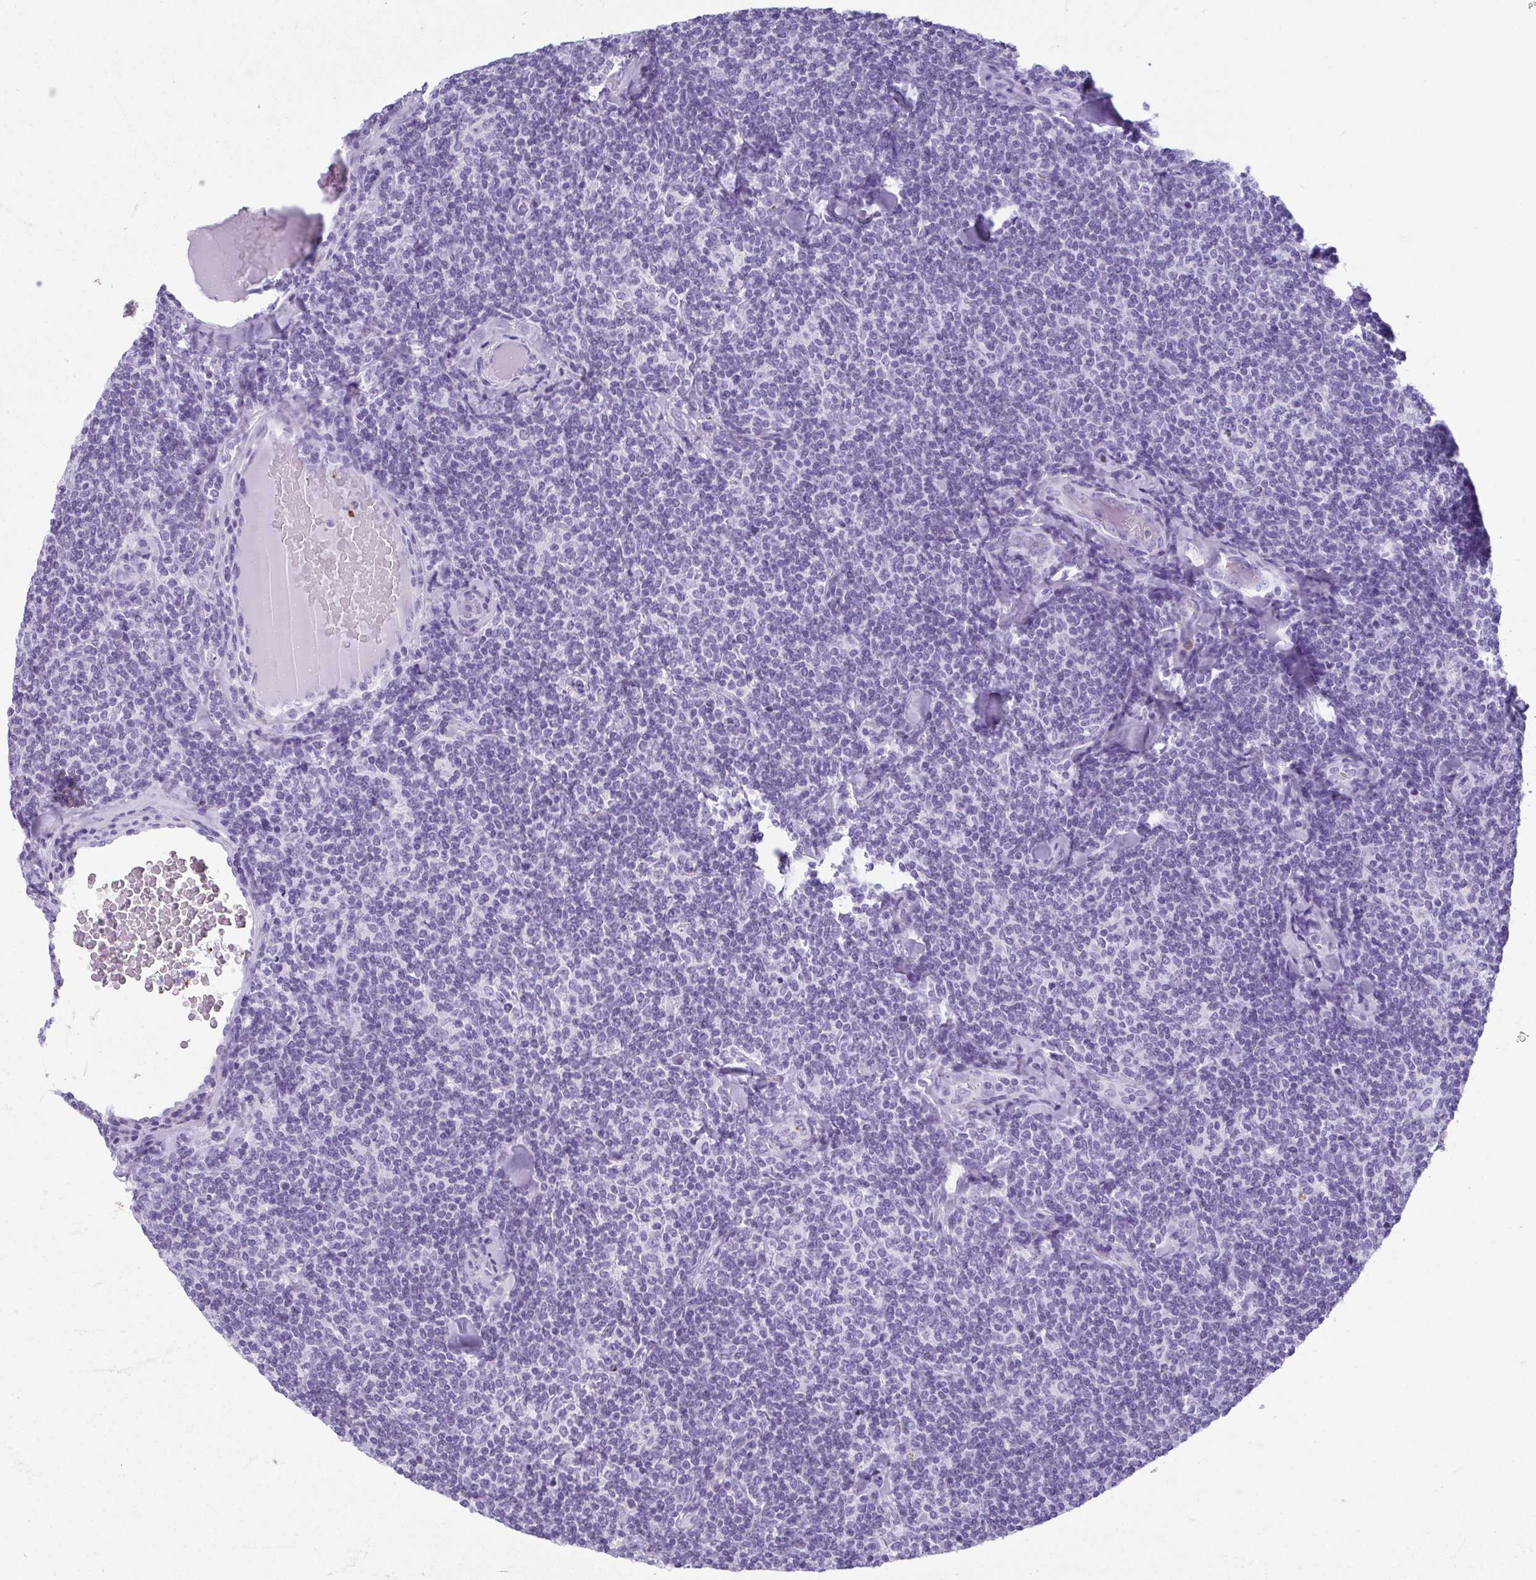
{"staining": {"intensity": "negative", "quantity": "none", "location": "none"}, "tissue": "lymphoma", "cell_type": "Tumor cells", "image_type": "cancer", "snomed": [{"axis": "morphology", "description": "Malignant lymphoma, non-Hodgkin's type, Low grade"}, {"axis": "topography", "description": "Lymph node"}], "caption": "Photomicrograph shows no significant protein positivity in tumor cells of lymphoma.", "gene": "TCEAL3", "patient": {"sex": "female", "age": 56}}